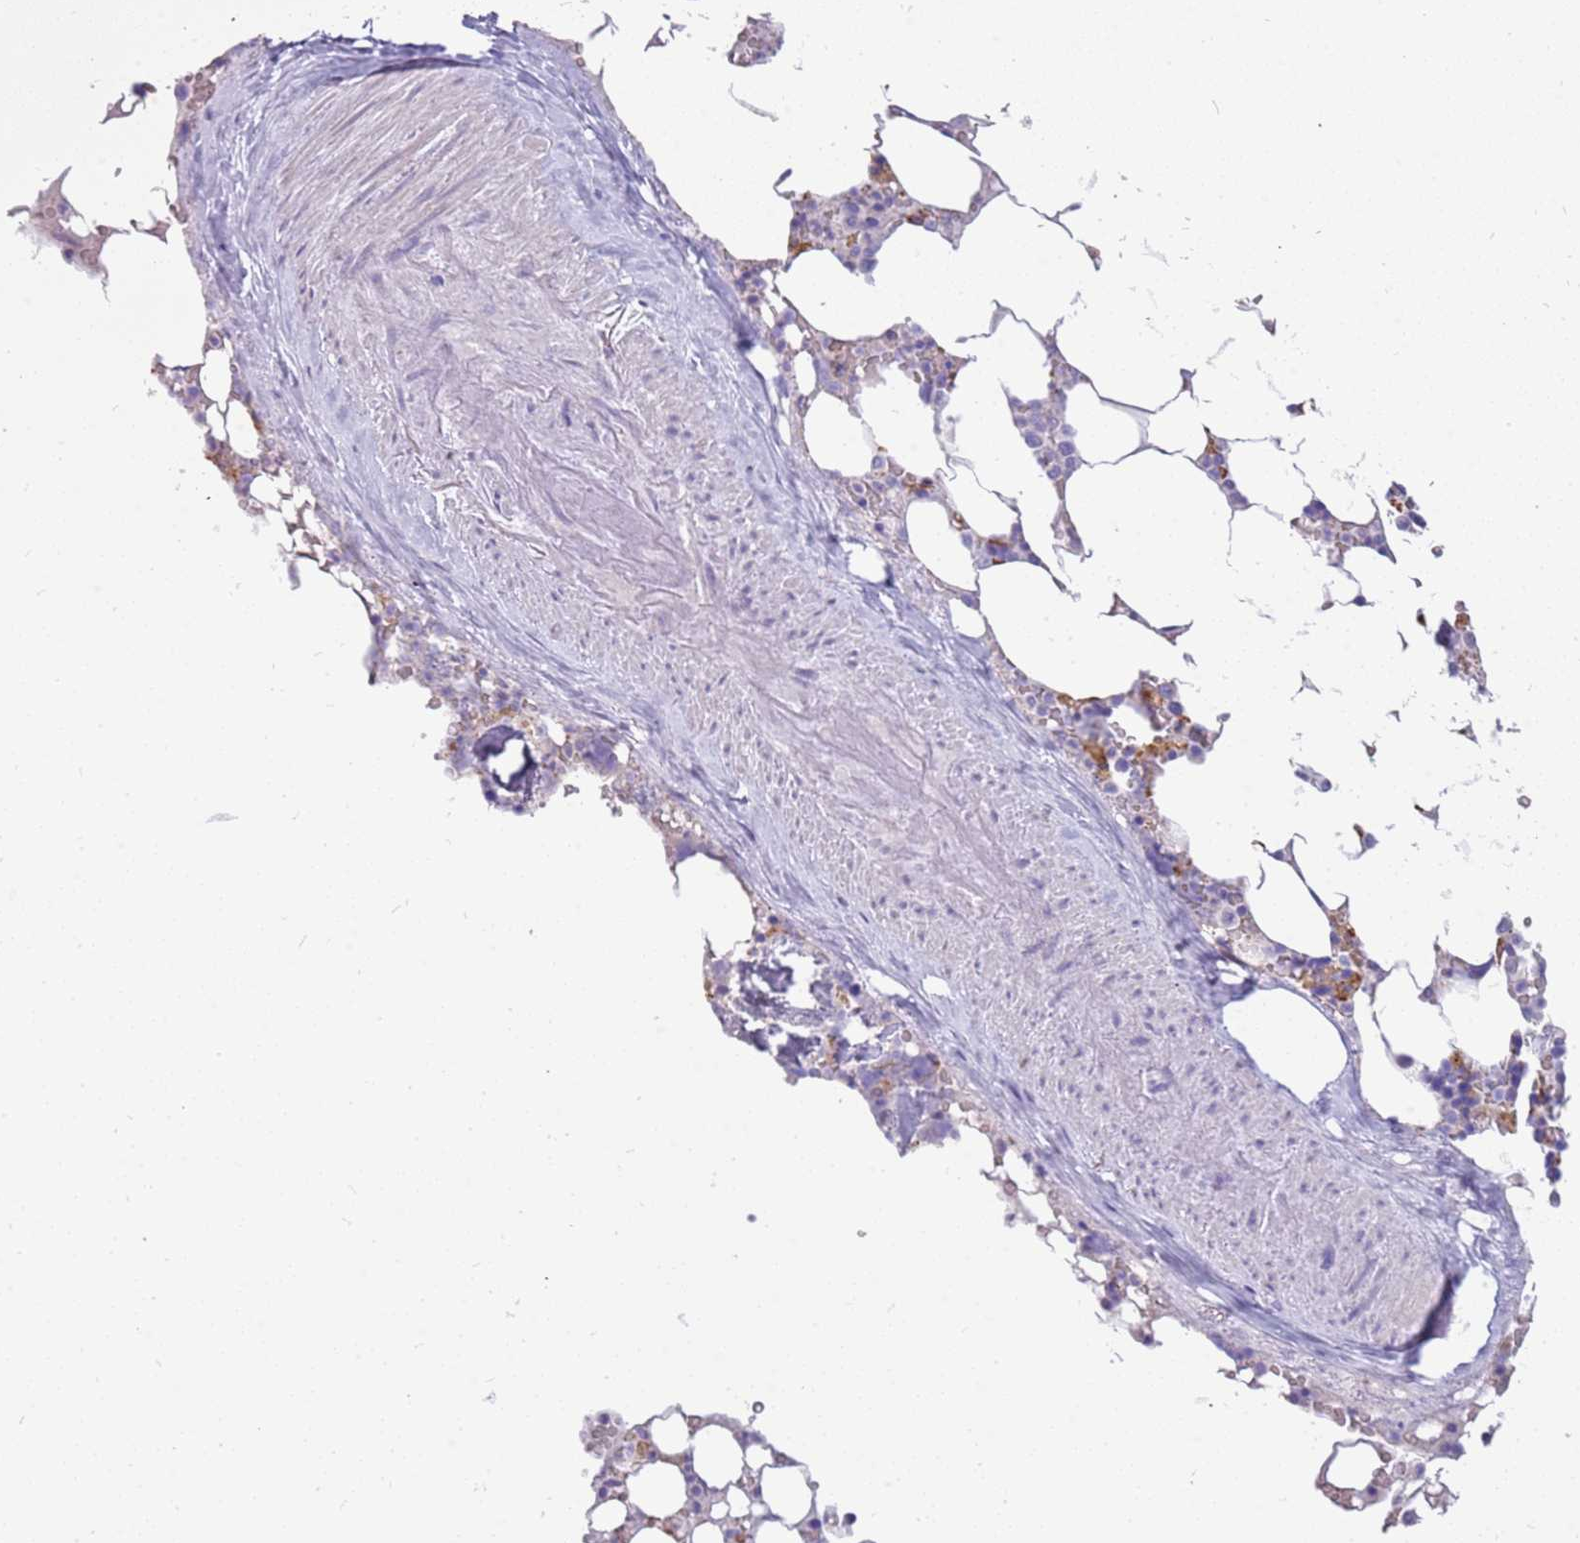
{"staining": {"intensity": "weak", "quantity": "<25%", "location": "cytoplasmic/membranous"}, "tissue": "bone marrow", "cell_type": "Hematopoietic cells", "image_type": "normal", "snomed": [{"axis": "morphology", "description": "Normal tissue, NOS"}, {"axis": "topography", "description": "Bone marrow"}], "caption": "Immunohistochemistry (IHC) of normal human bone marrow demonstrates no expression in hematopoietic cells.", "gene": "RHCG", "patient": {"sex": "male", "age": 64}}